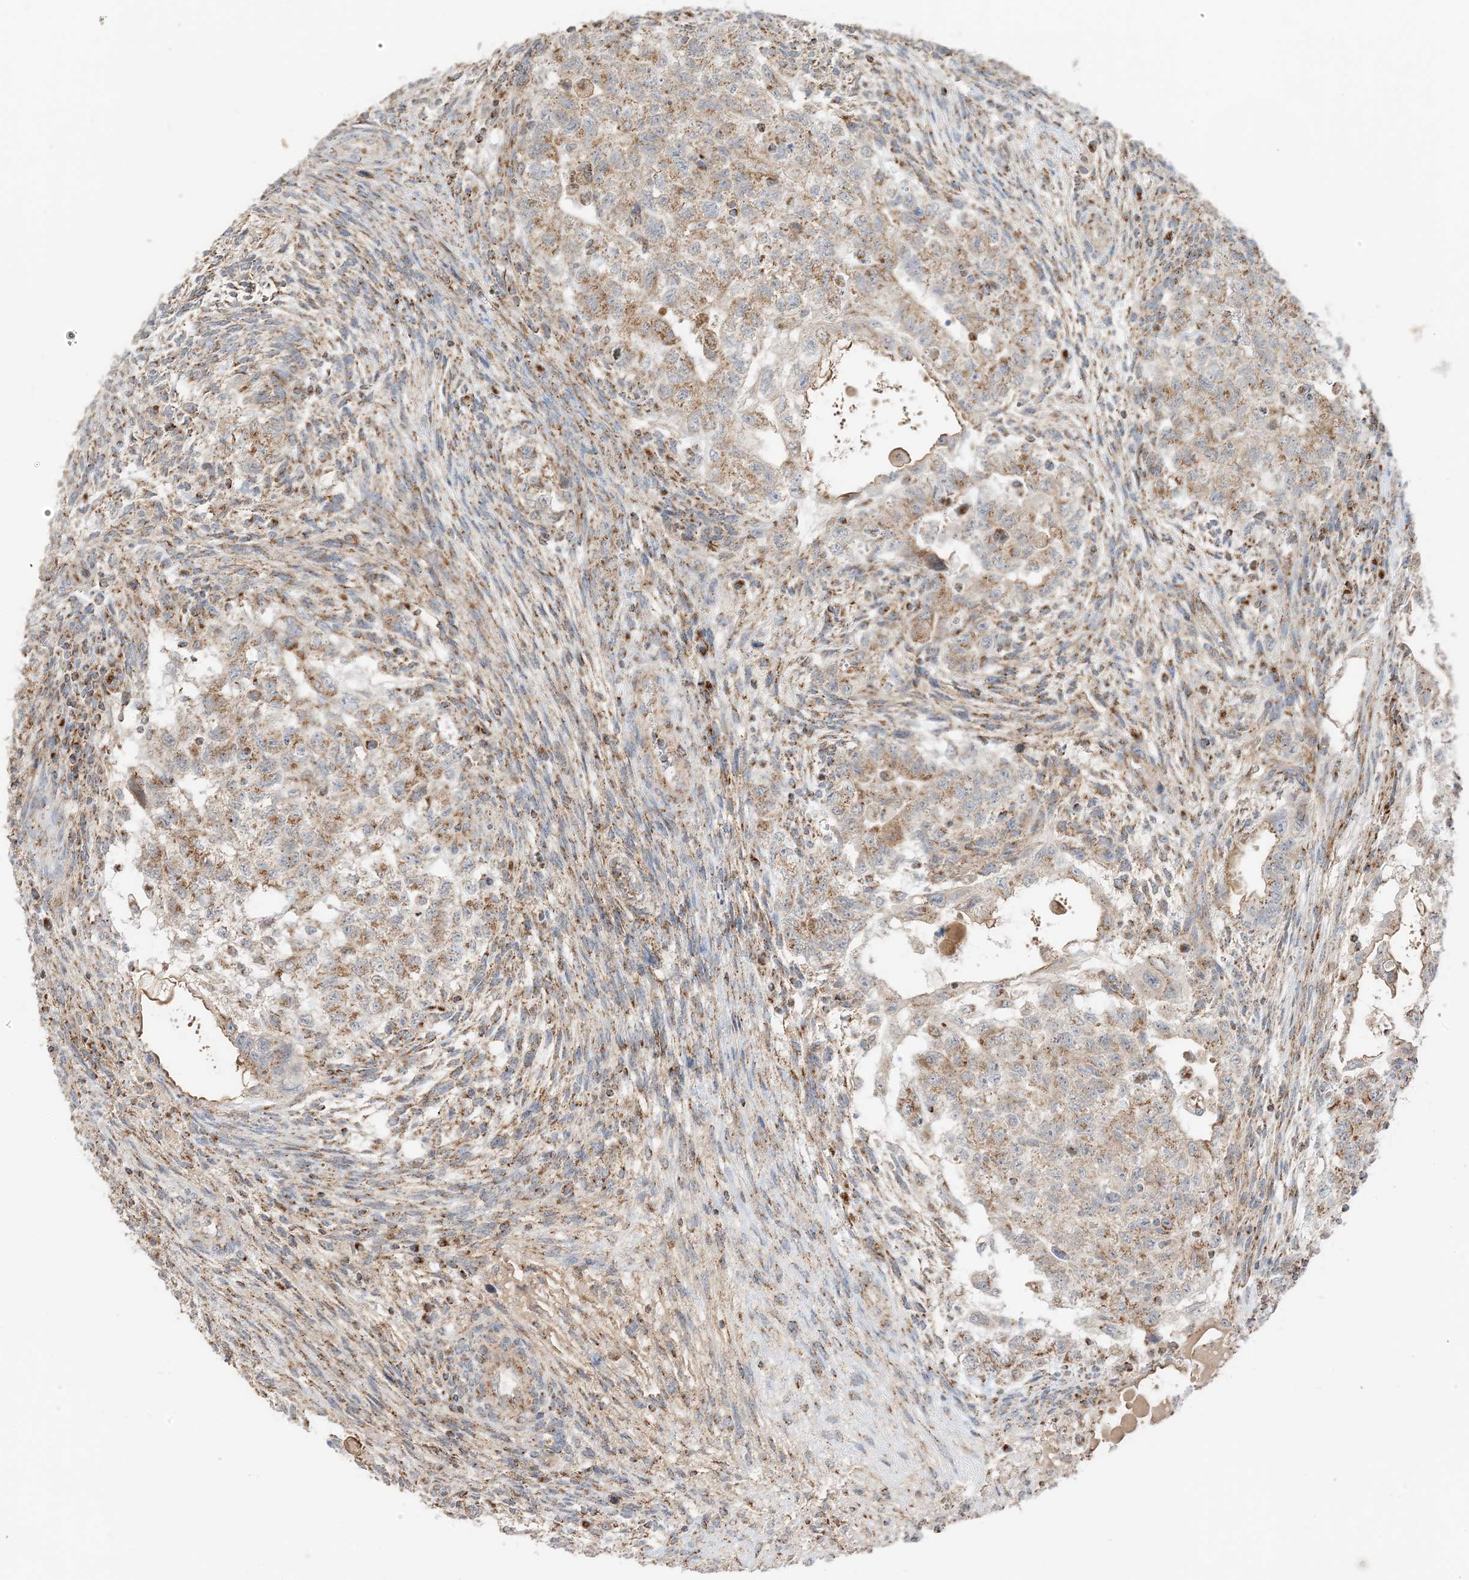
{"staining": {"intensity": "moderate", "quantity": ">75%", "location": "cytoplasmic/membranous"}, "tissue": "testis cancer", "cell_type": "Tumor cells", "image_type": "cancer", "snomed": [{"axis": "morphology", "description": "Carcinoma, Embryonal, NOS"}, {"axis": "topography", "description": "Testis"}], "caption": "Testis cancer (embryonal carcinoma) stained with immunohistochemistry (IHC) displays moderate cytoplasmic/membranous positivity in about >75% of tumor cells.", "gene": "SLC25A12", "patient": {"sex": "male", "age": 36}}